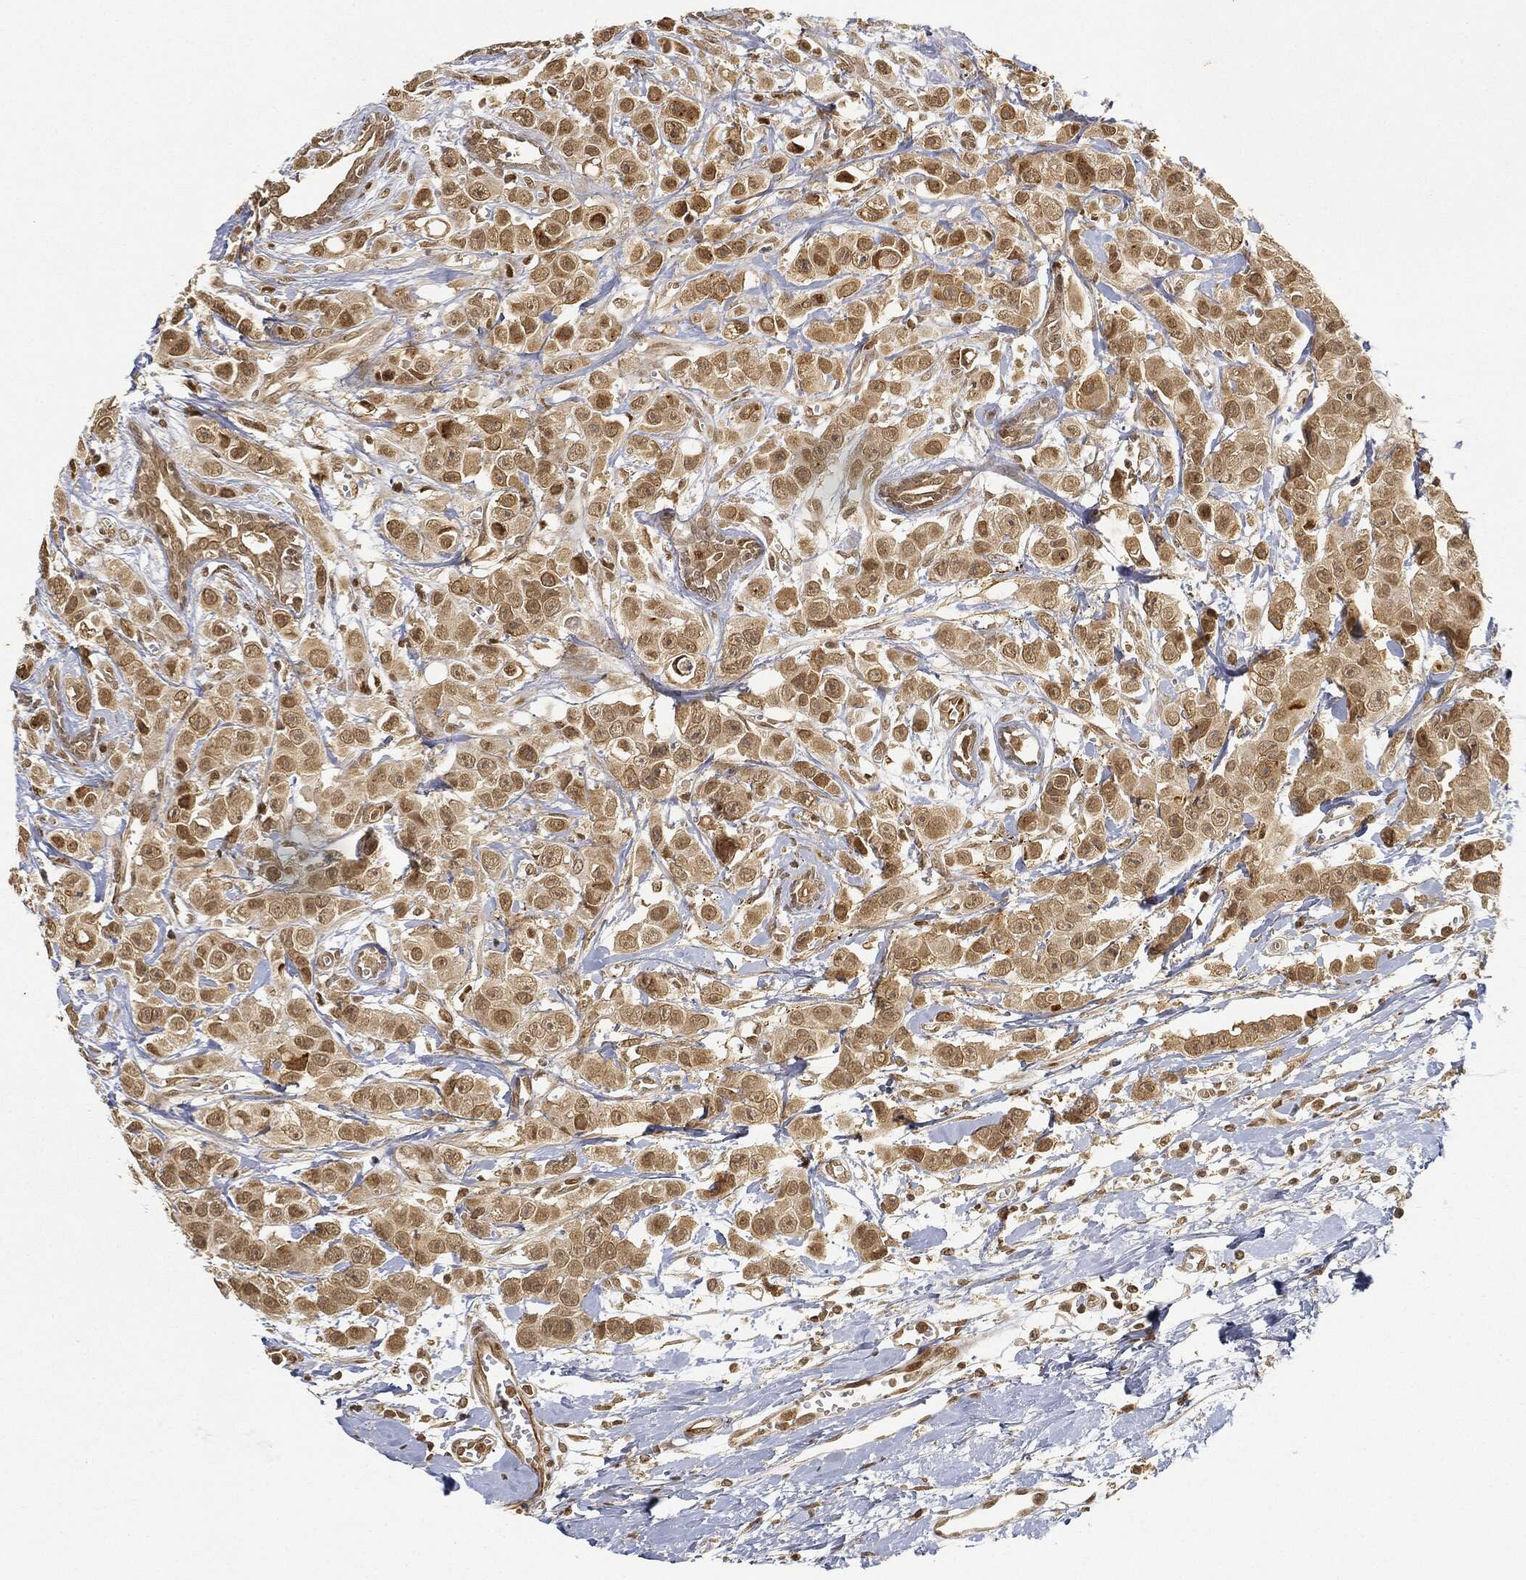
{"staining": {"intensity": "moderate", "quantity": "25%-75%", "location": "cytoplasmic/membranous,nuclear"}, "tissue": "breast cancer", "cell_type": "Tumor cells", "image_type": "cancer", "snomed": [{"axis": "morphology", "description": "Duct carcinoma"}, {"axis": "topography", "description": "Breast"}], "caption": "Immunohistochemistry of breast cancer shows medium levels of moderate cytoplasmic/membranous and nuclear expression in about 25%-75% of tumor cells.", "gene": "CIB1", "patient": {"sex": "female", "age": 35}}